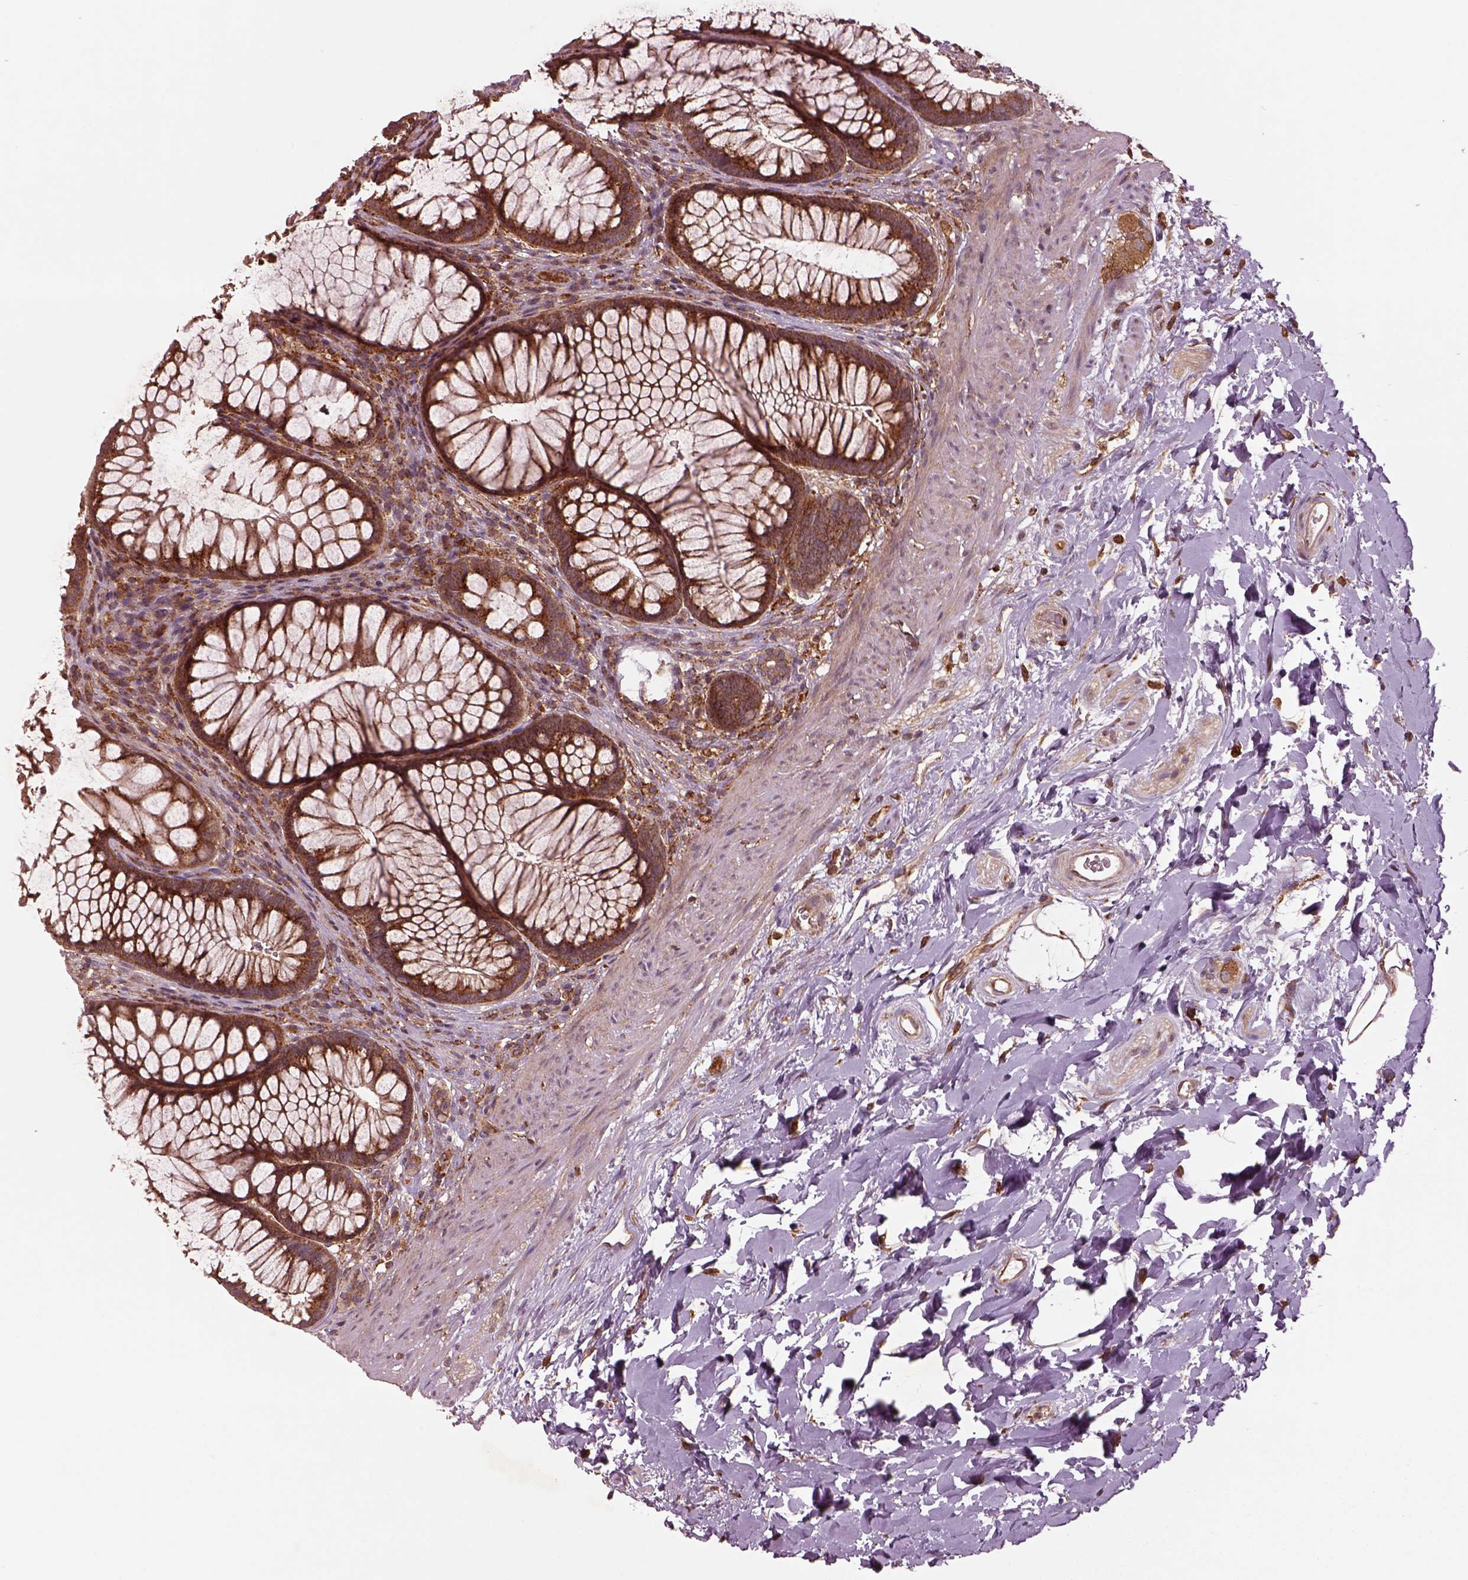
{"staining": {"intensity": "strong", "quantity": "25%-75%", "location": "cytoplasmic/membranous"}, "tissue": "rectum", "cell_type": "Glandular cells", "image_type": "normal", "snomed": [{"axis": "morphology", "description": "Normal tissue, NOS"}, {"axis": "topography", "description": "Smooth muscle"}, {"axis": "topography", "description": "Rectum"}], "caption": "IHC of unremarkable human rectum displays high levels of strong cytoplasmic/membranous expression in approximately 25%-75% of glandular cells.", "gene": "WASHC2A", "patient": {"sex": "male", "age": 53}}